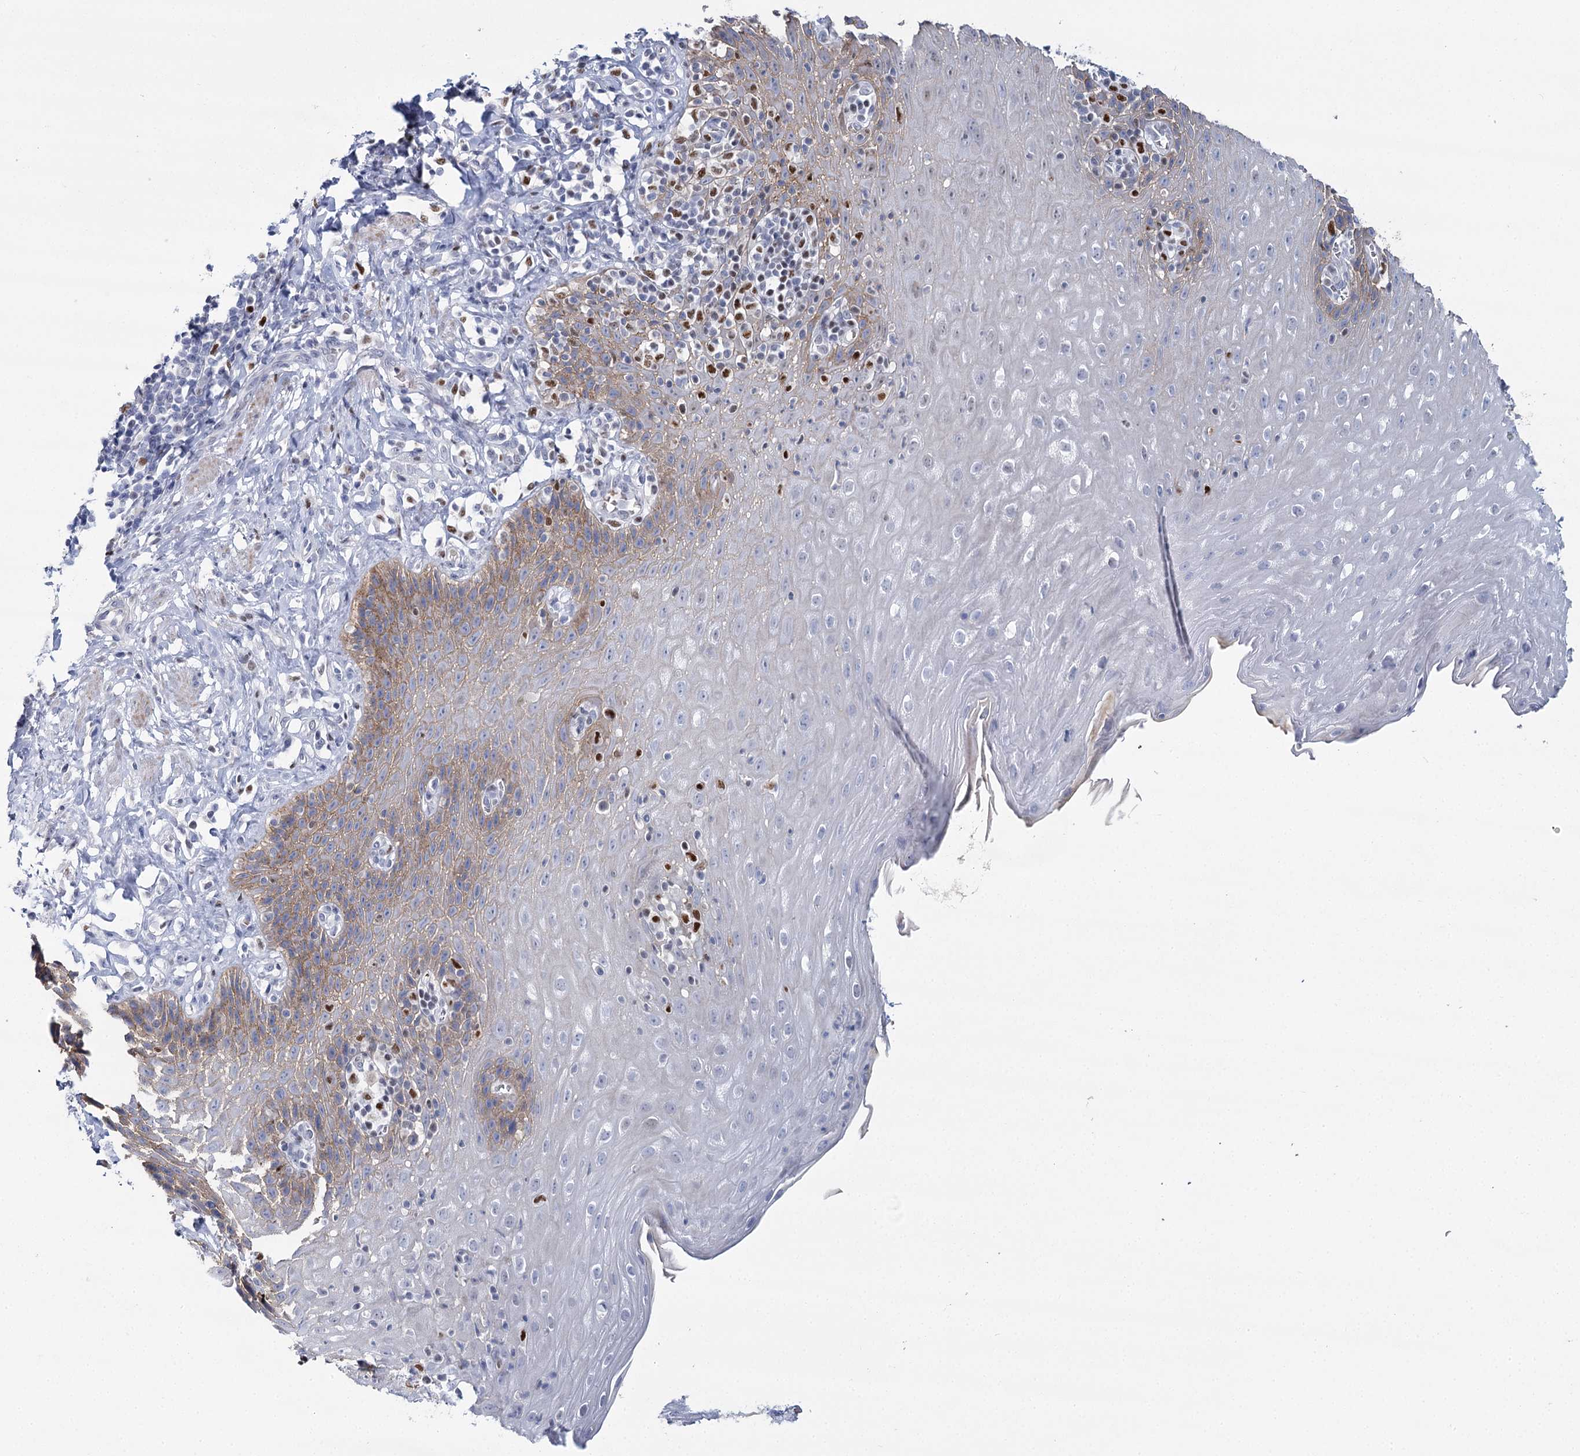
{"staining": {"intensity": "moderate", "quantity": "<25%", "location": "cytoplasmic/membranous"}, "tissue": "esophagus", "cell_type": "Squamous epithelial cells", "image_type": "normal", "snomed": [{"axis": "morphology", "description": "Normal tissue, NOS"}, {"axis": "topography", "description": "Esophagus"}], "caption": "Immunohistochemical staining of benign esophagus exhibits <25% levels of moderate cytoplasmic/membranous protein staining in approximately <25% of squamous epithelial cells.", "gene": "IGSF3", "patient": {"sex": "female", "age": 61}}